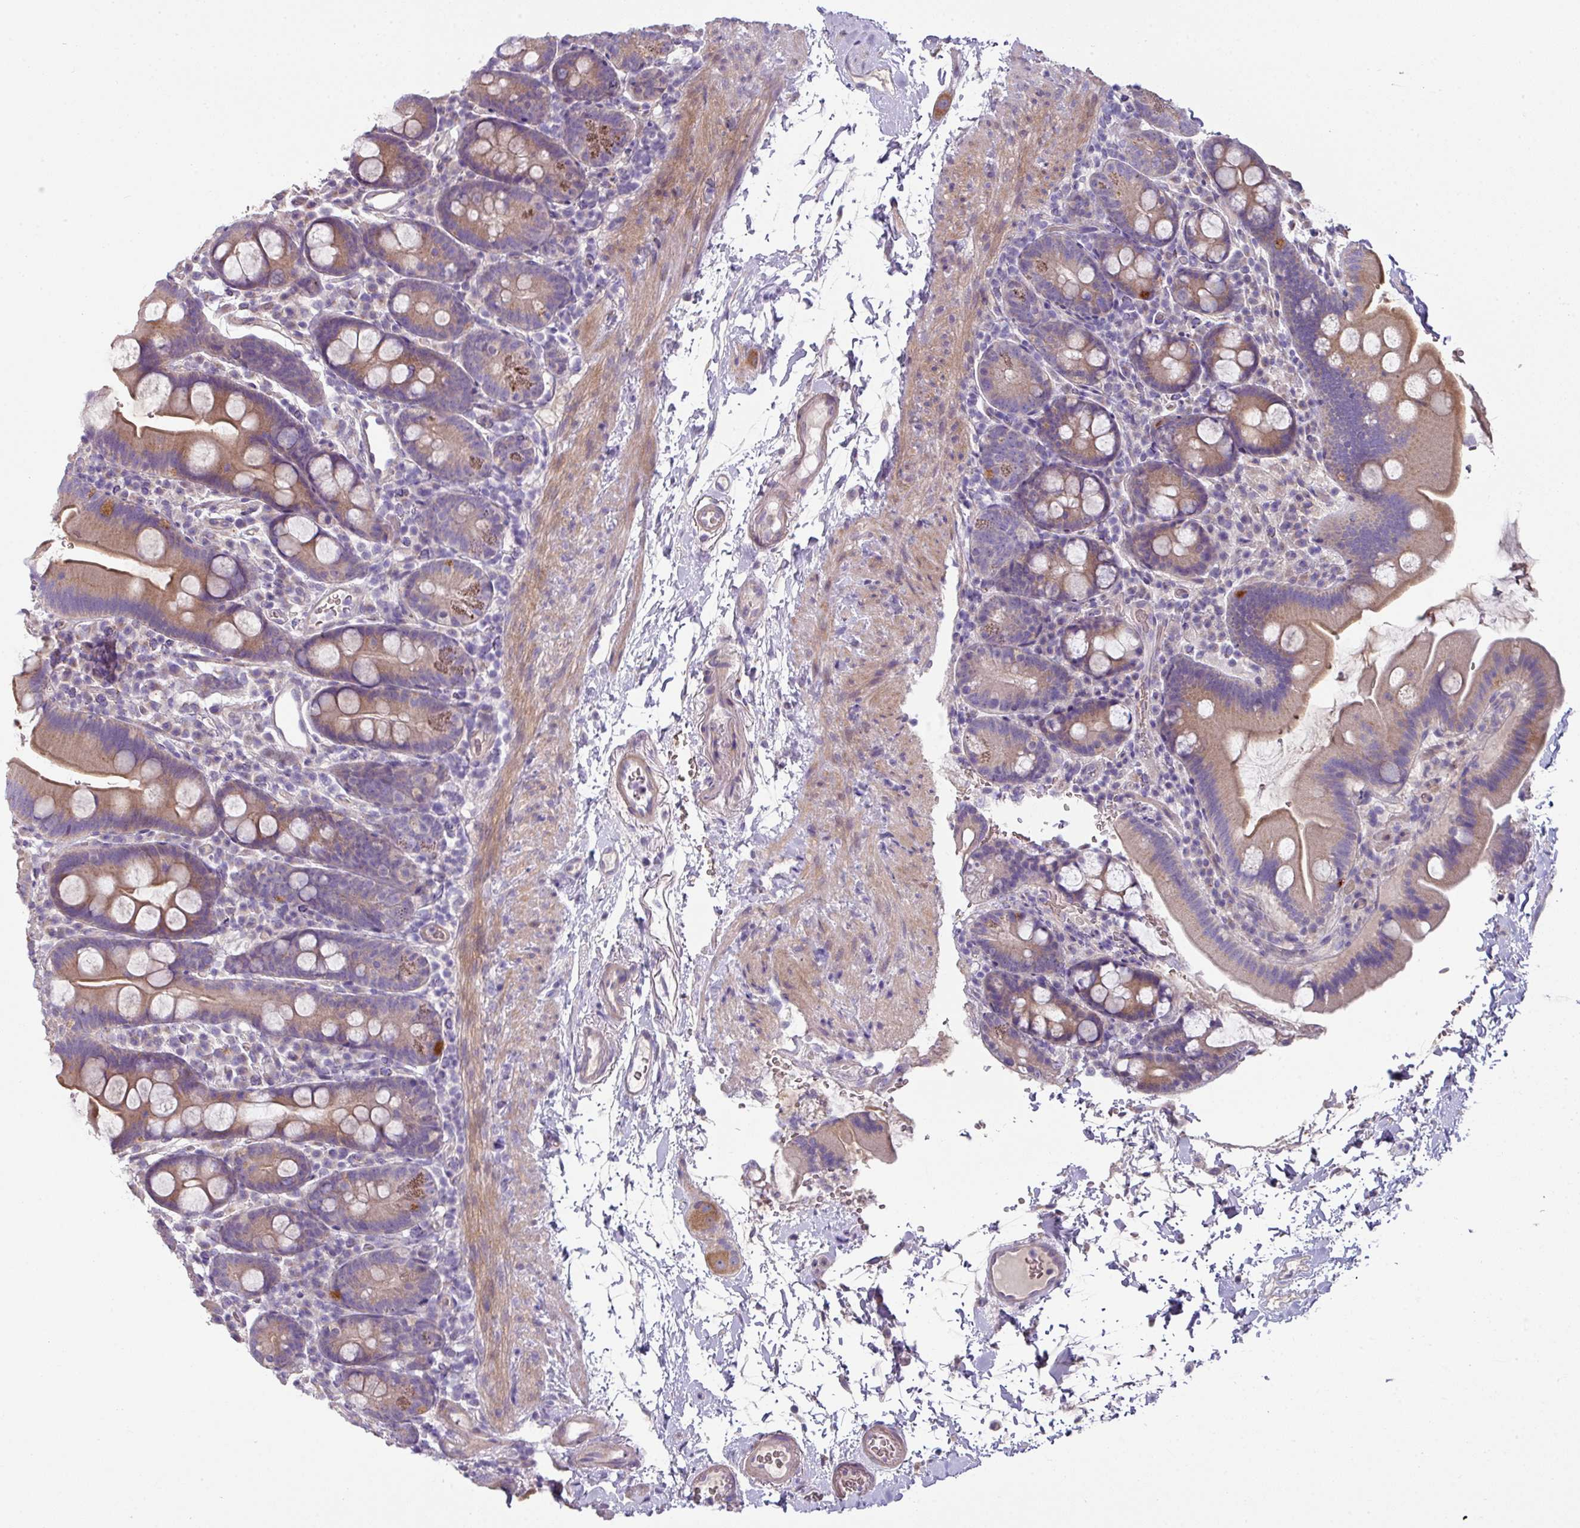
{"staining": {"intensity": "moderate", "quantity": "25%-75%", "location": "cytoplasmic/membranous"}, "tissue": "small intestine", "cell_type": "Glandular cells", "image_type": "normal", "snomed": [{"axis": "morphology", "description": "Normal tissue, NOS"}, {"axis": "topography", "description": "Small intestine"}], "caption": "A brown stain highlights moderate cytoplasmic/membranous positivity of a protein in glandular cells of benign small intestine. Nuclei are stained in blue.", "gene": "LRRC9", "patient": {"sex": "female", "age": 68}}